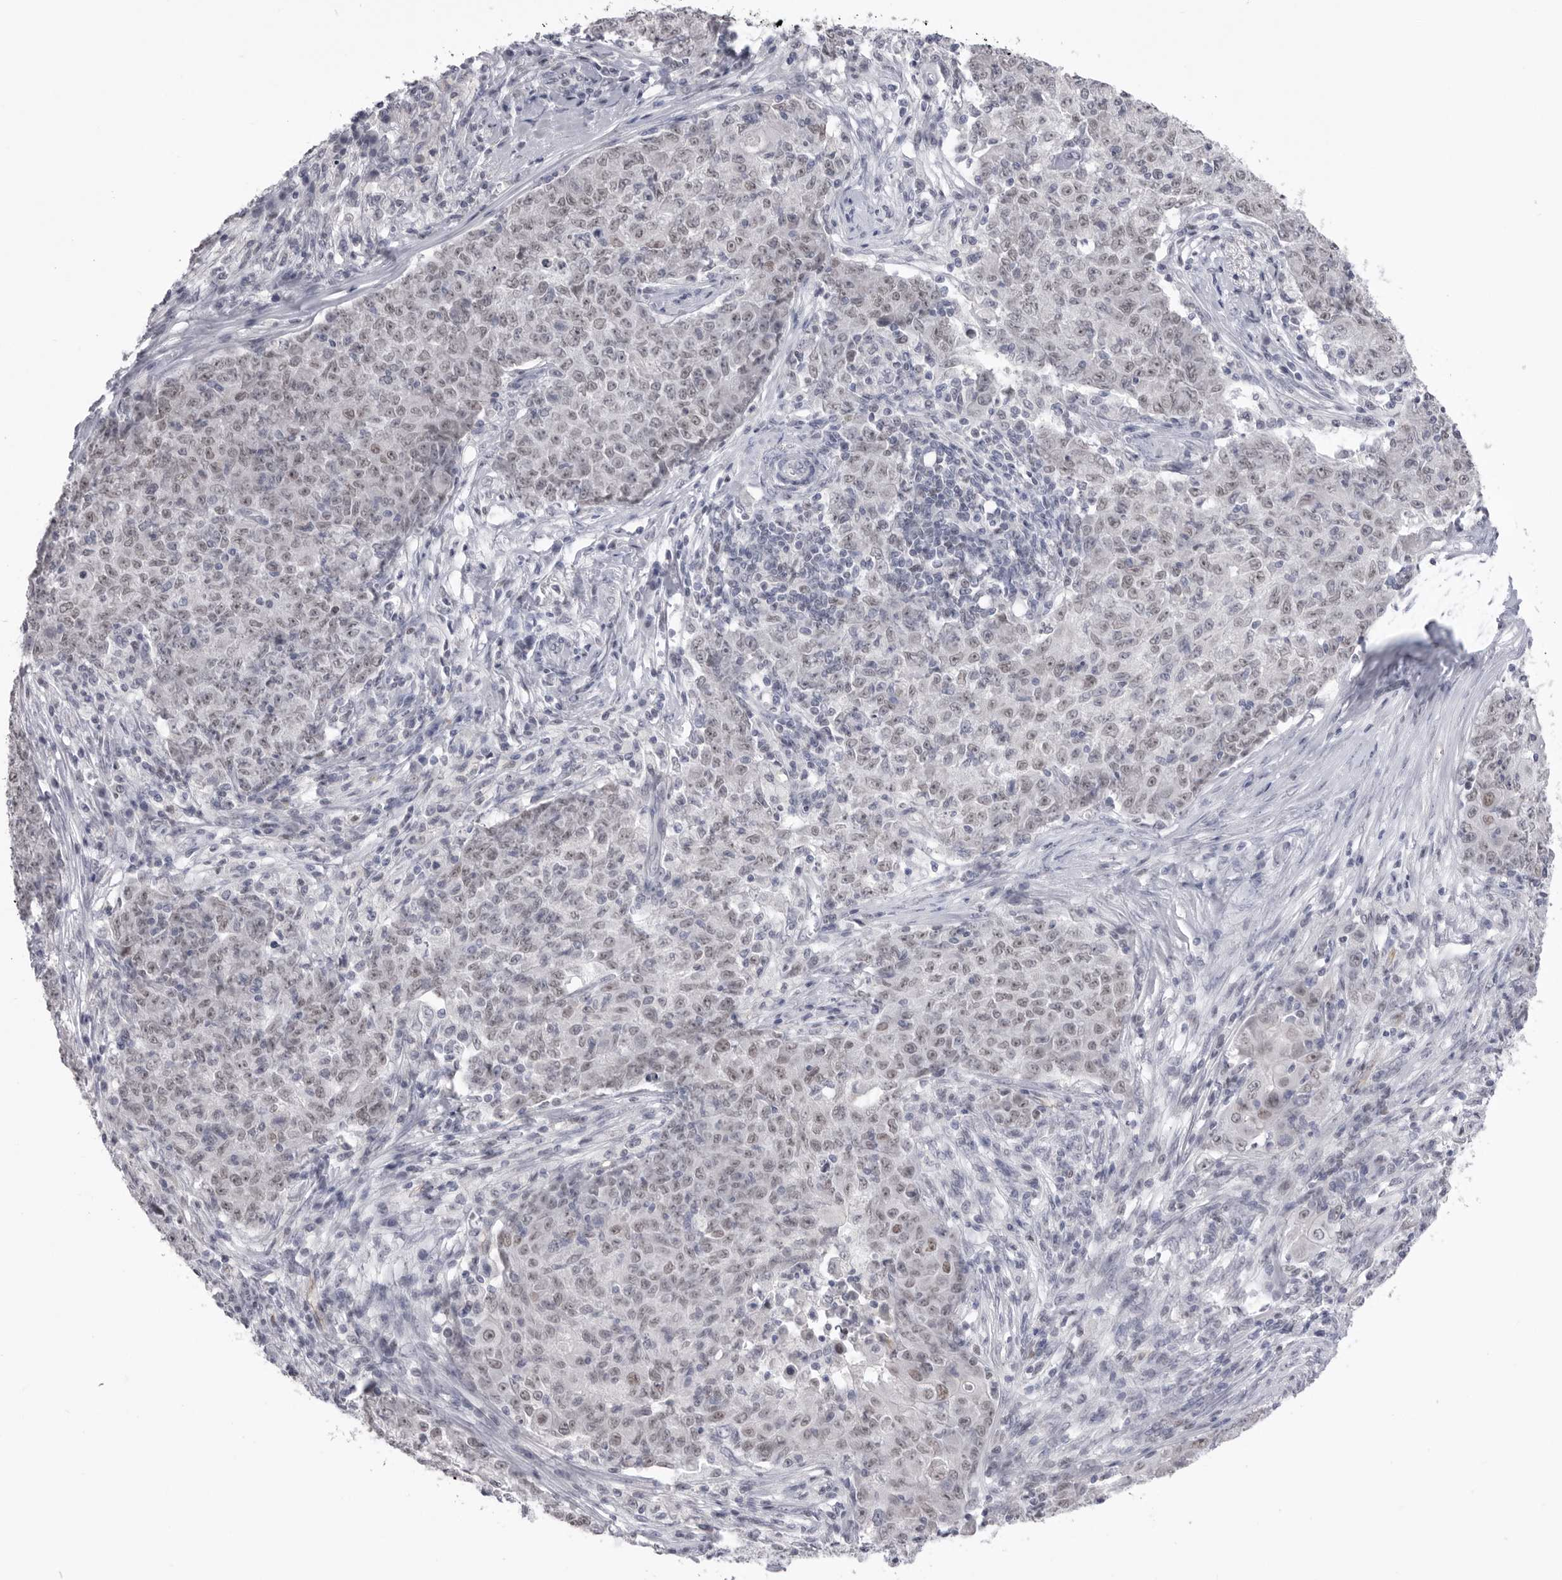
{"staining": {"intensity": "weak", "quantity": "25%-75%", "location": "nuclear"}, "tissue": "ovarian cancer", "cell_type": "Tumor cells", "image_type": "cancer", "snomed": [{"axis": "morphology", "description": "Carcinoma, endometroid"}, {"axis": "topography", "description": "Ovary"}], "caption": "The histopathology image exhibits immunohistochemical staining of endometroid carcinoma (ovarian). There is weak nuclear staining is identified in about 25%-75% of tumor cells.", "gene": "ZBTB7B", "patient": {"sex": "female", "age": 42}}